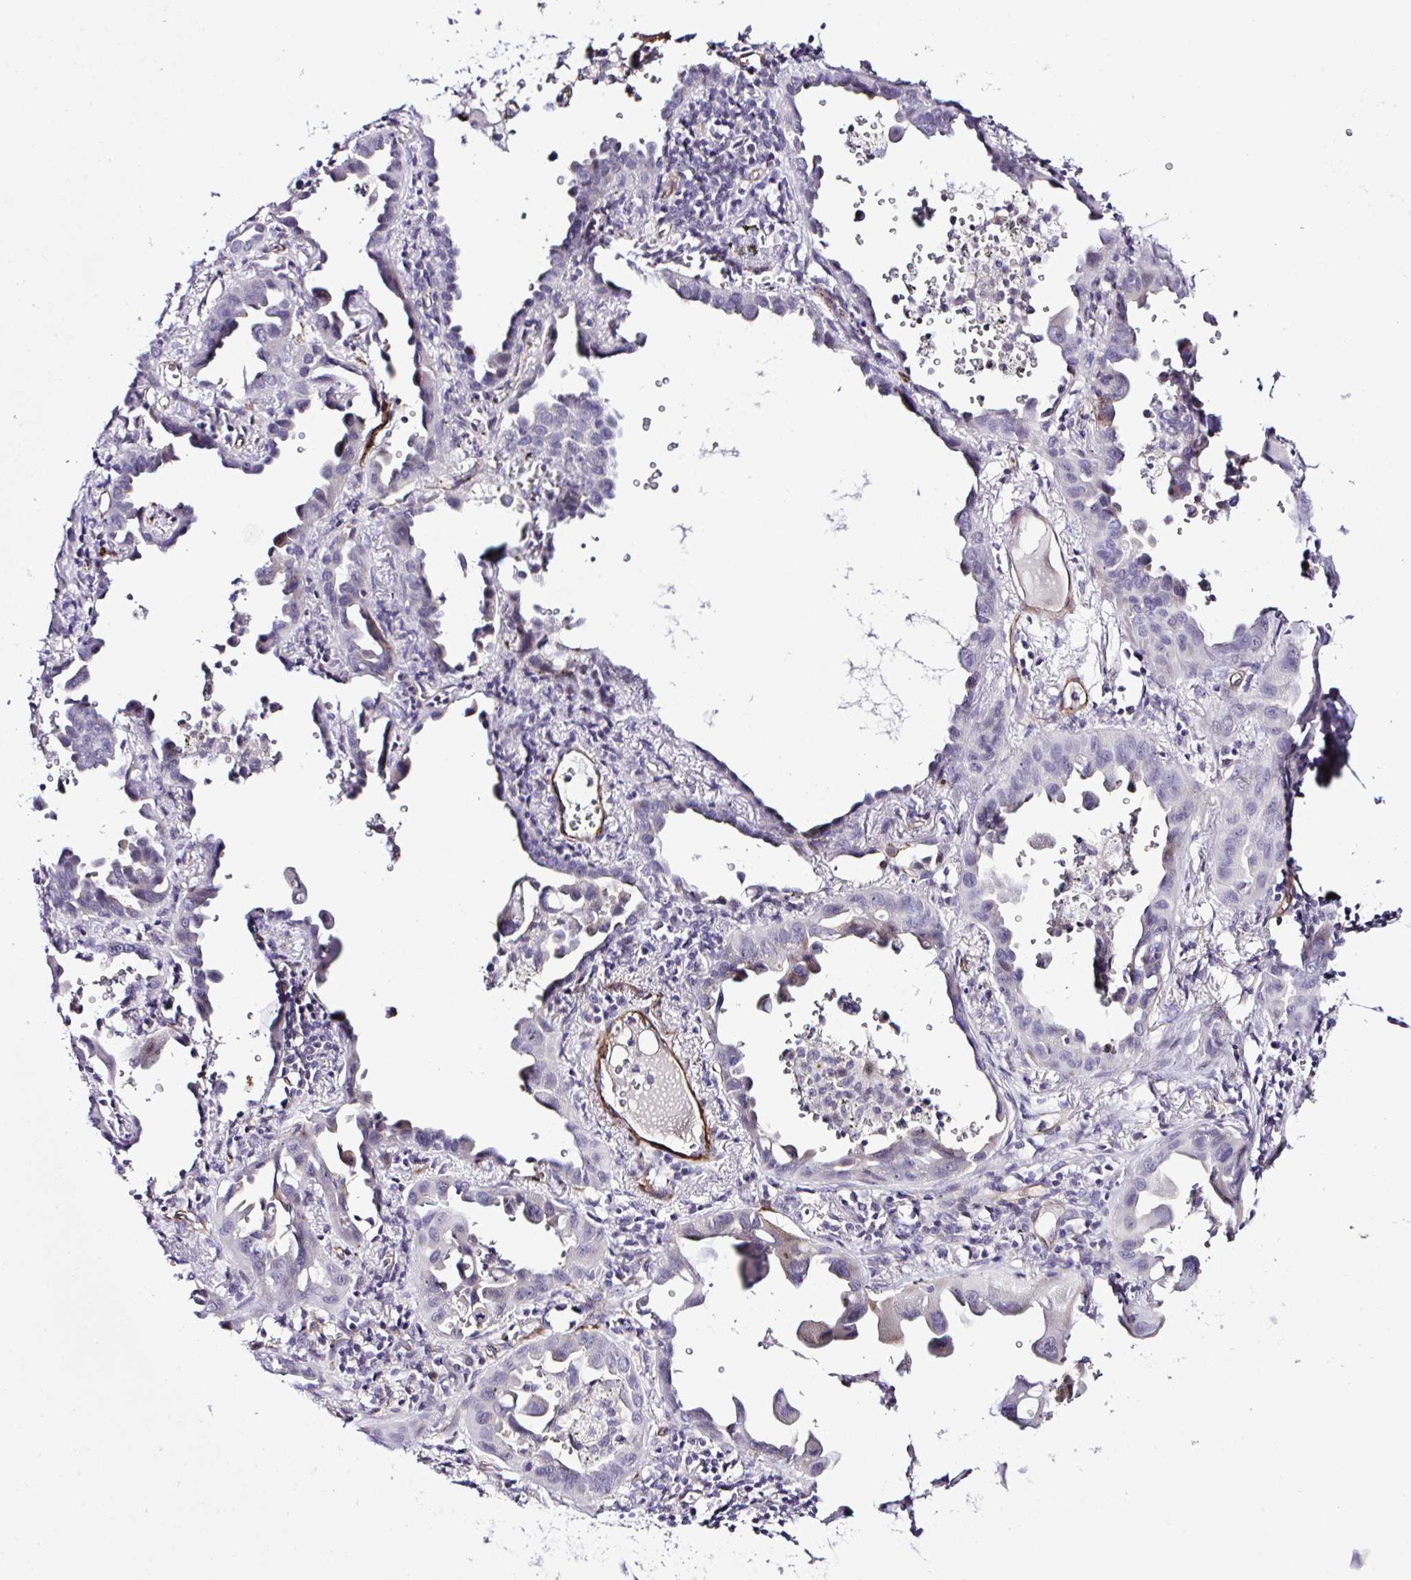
{"staining": {"intensity": "weak", "quantity": "<25%", "location": "cytoplasmic/membranous"}, "tissue": "lung cancer", "cell_type": "Tumor cells", "image_type": "cancer", "snomed": [{"axis": "morphology", "description": "Adenocarcinoma, NOS"}, {"axis": "topography", "description": "Lung"}], "caption": "This is an immunohistochemistry (IHC) image of lung cancer (adenocarcinoma). There is no positivity in tumor cells.", "gene": "FBXO34", "patient": {"sex": "male", "age": 68}}